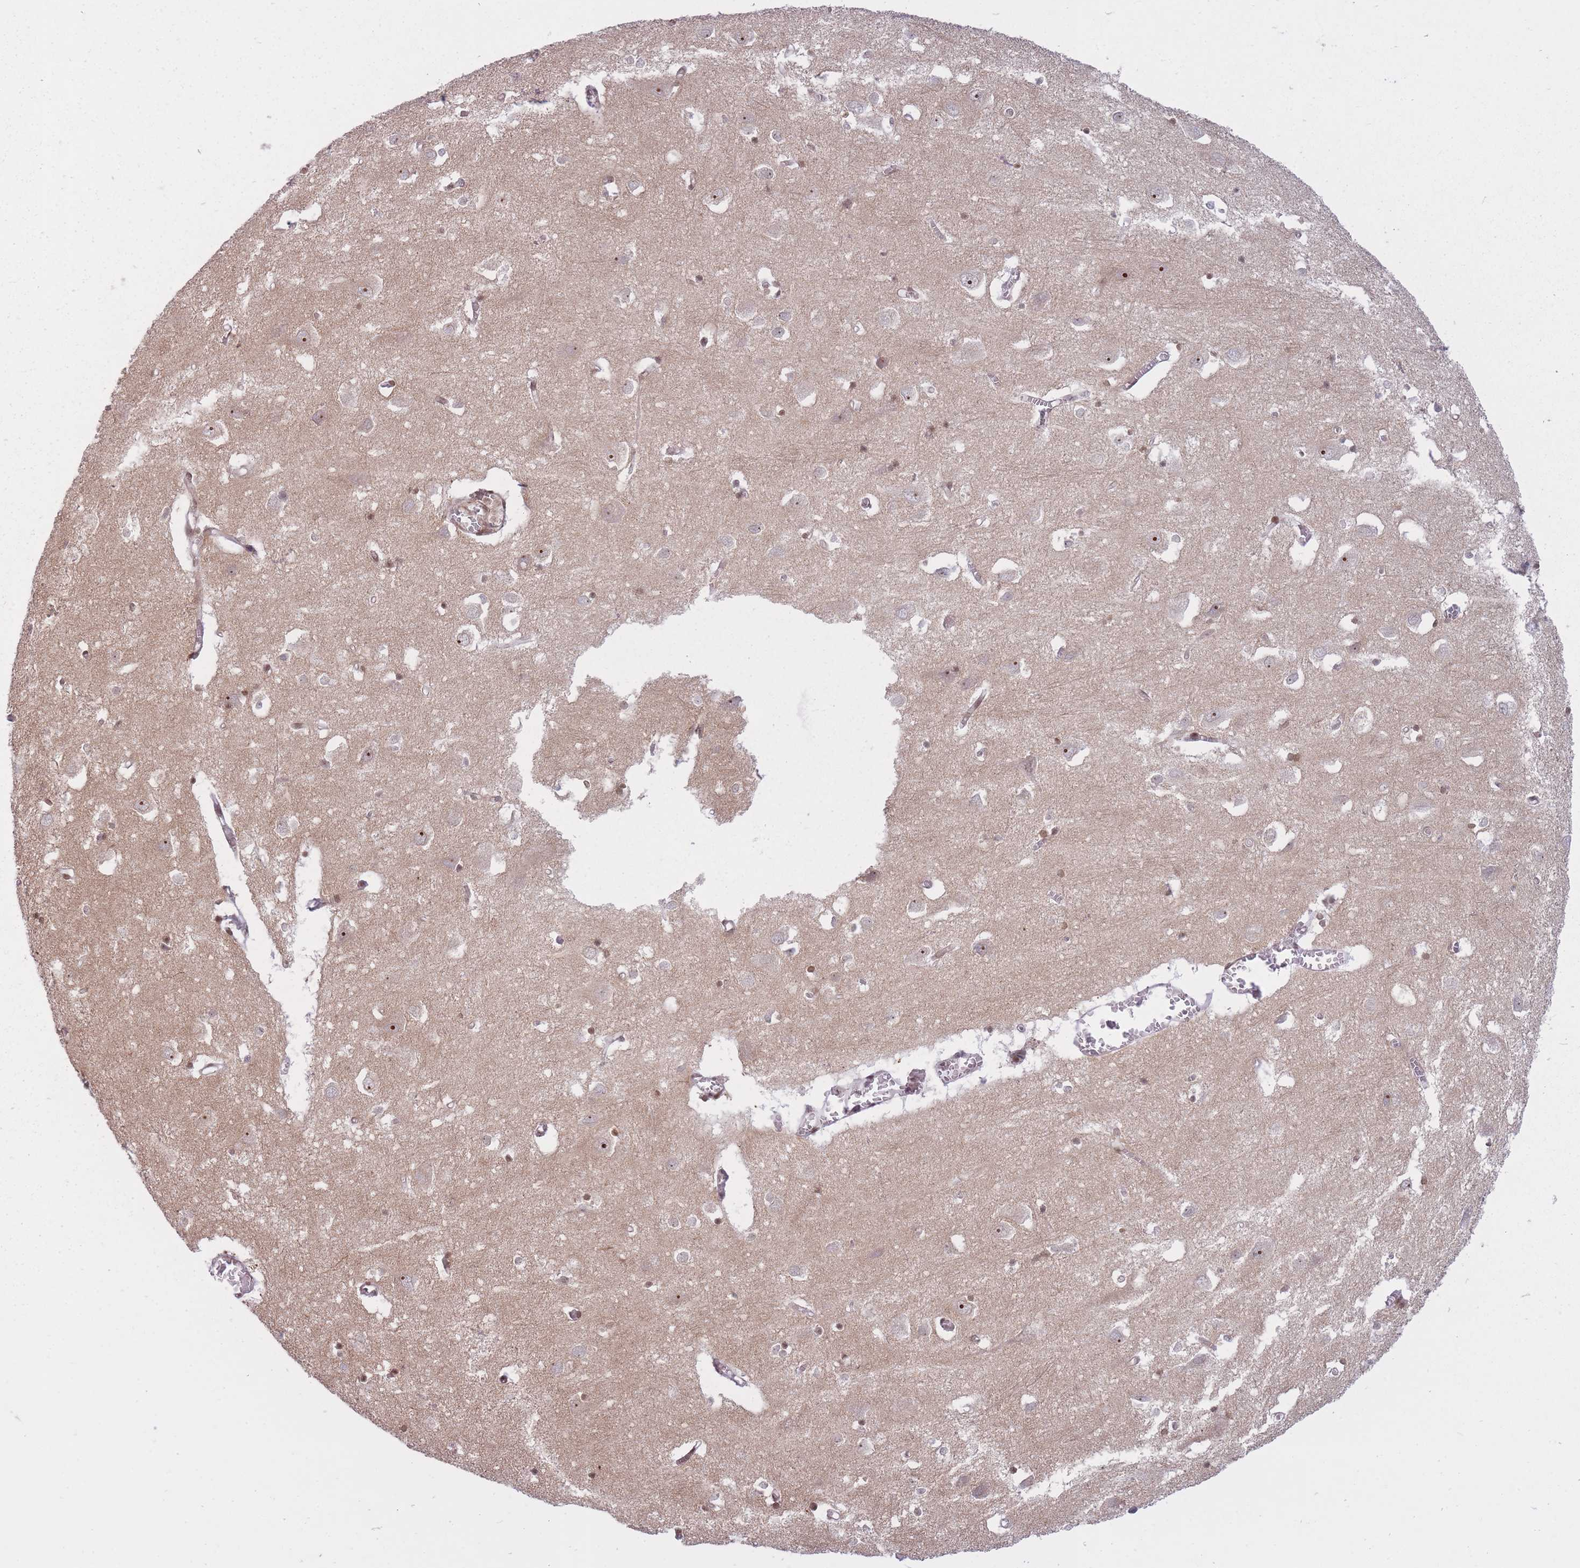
{"staining": {"intensity": "moderate", "quantity": "25%-75%", "location": "nuclear"}, "tissue": "cerebral cortex", "cell_type": "Endothelial cells", "image_type": "normal", "snomed": [{"axis": "morphology", "description": "Normal tissue, NOS"}, {"axis": "topography", "description": "Cerebral cortex"}], "caption": "Cerebral cortex stained with IHC demonstrates moderate nuclear positivity in about 25%-75% of endothelial cells.", "gene": "TMC6", "patient": {"sex": "male", "age": 70}}